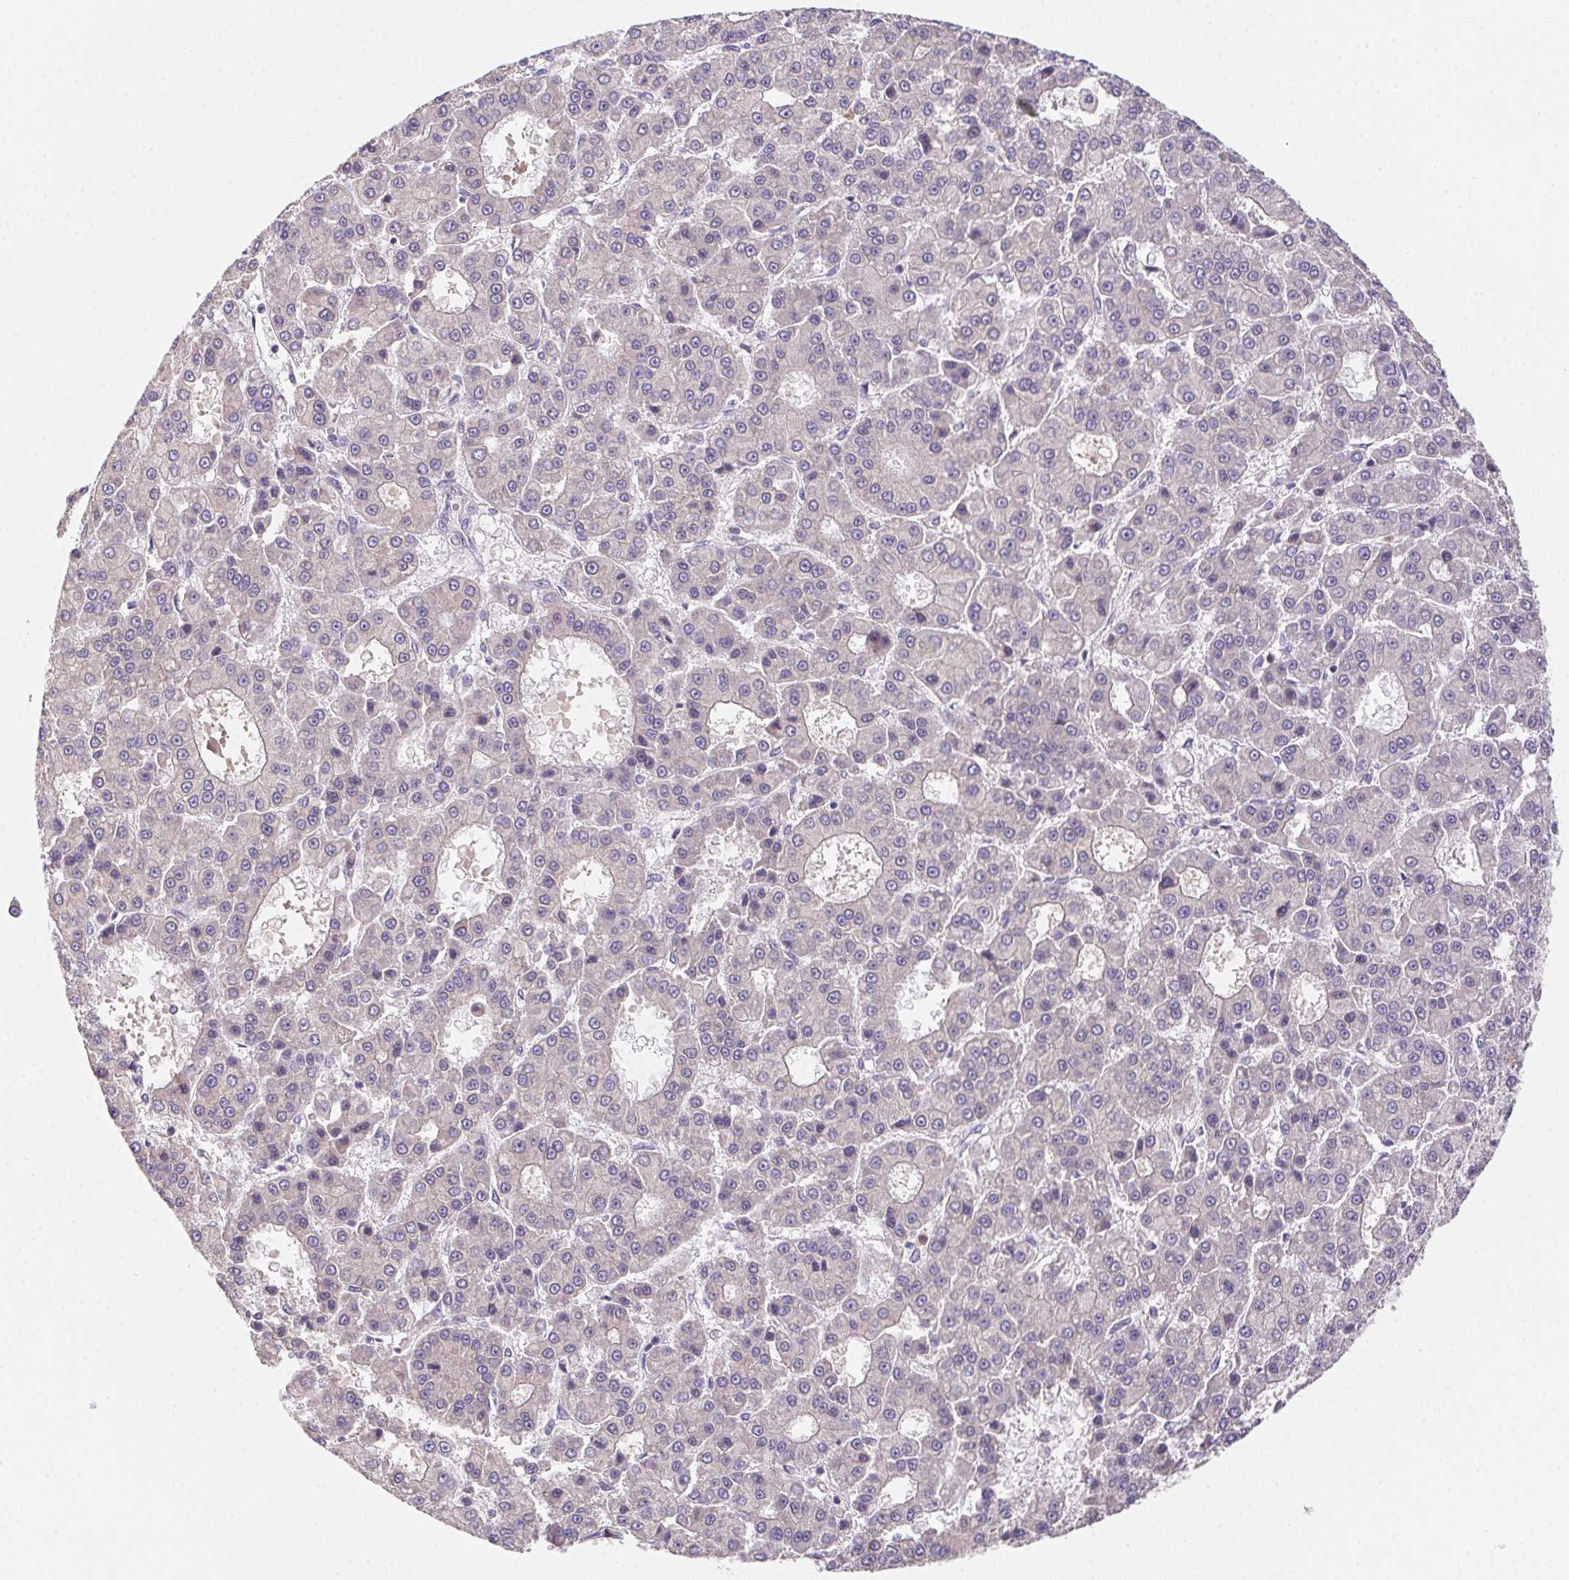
{"staining": {"intensity": "negative", "quantity": "none", "location": "none"}, "tissue": "liver cancer", "cell_type": "Tumor cells", "image_type": "cancer", "snomed": [{"axis": "morphology", "description": "Carcinoma, Hepatocellular, NOS"}, {"axis": "topography", "description": "Liver"}], "caption": "The immunohistochemistry (IHC) image has no significant positivity in tumor cells of liver cancer (hepatocellular carcinoma) tissue.", "gene": "PRKAA1", "patient": {"sex": "male", "age": 70}}